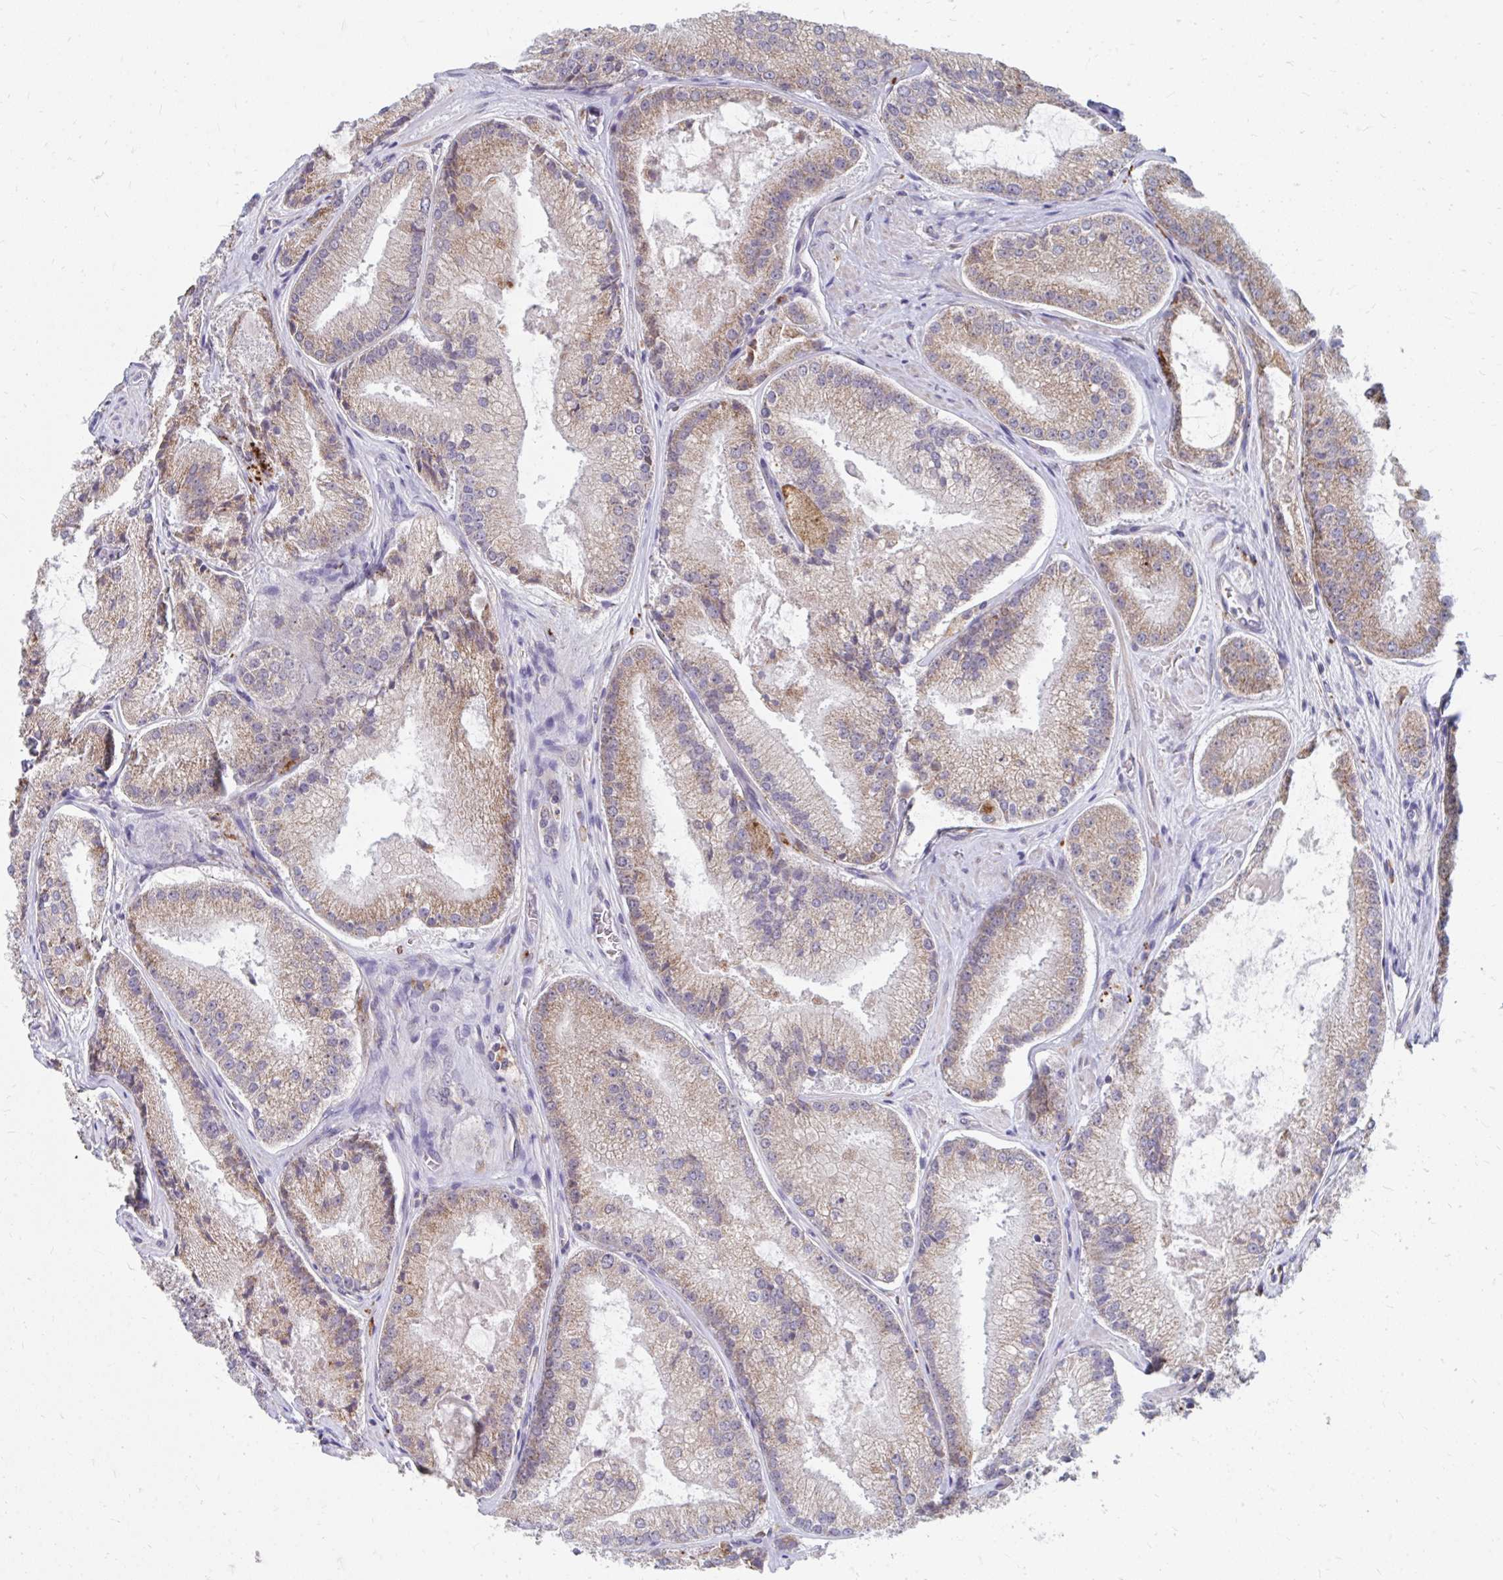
{"staining": {"intensity": "moderate", "quantity": "25%-75%", "location": "cytoplasmic/membranous"}, "tissue": "prostate cancer", "cell_type": "Tumor cells", "image_type": "cancer", "snomed": [{"axis": "morphology", "description": "Adenocarcinoma, High grade"}, {"axis": "topography", "description": "Prostate"}], "caption": "This is an image of immunohistochemistry (IHC) staining of prostate cancer (high-grade adenocarcinoma), which shows moderate staining in the cytoplasmic/membranous of tumor cells.", "gene": "PABIR3", "patient": {"sex": "male", "age": 73}}